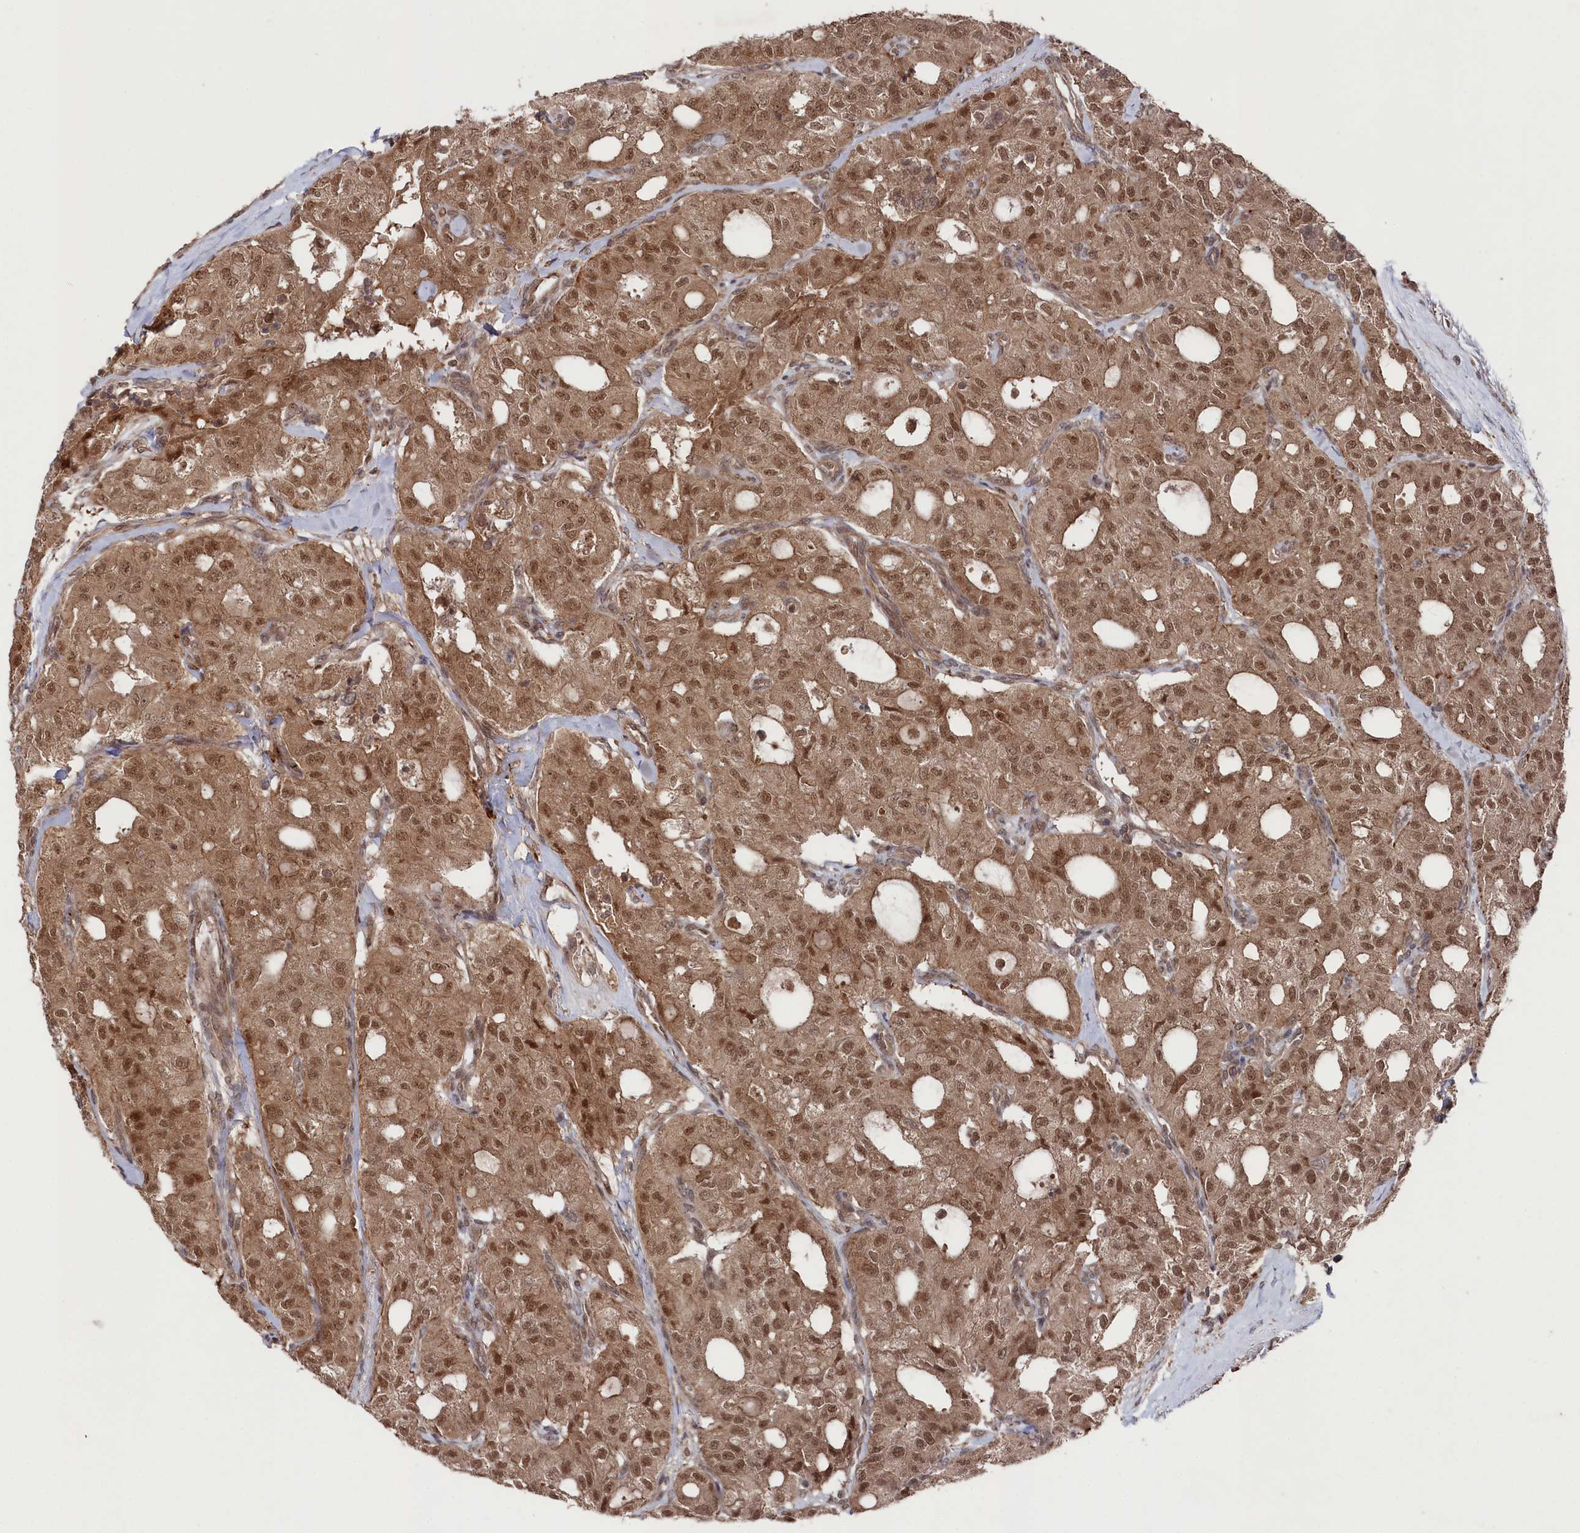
{"staining": {"intensity": "strong", "quantity": ">75%", "location": "cytoplasmic/membranous,nuclear"}, "tissue": "thyroid cancer", "cell_type": "Tumor cells", "image_type": "cancer", "snomed": [{"axis": "morphology", "description": "Follicular adenoma carcinoma, NOS"}, {"axis": "topography", "description": "Thyroid gland"}], "caption": "Immunohistochemical staining of thyroid cancer (follicular adenoma carcinoma) displays strong cytoplasmic/membranous and nuclear protein staining in about >75% of tumor cells.", "gene": "BORCS7", "patient": {"sex": "male", "age": 75}}